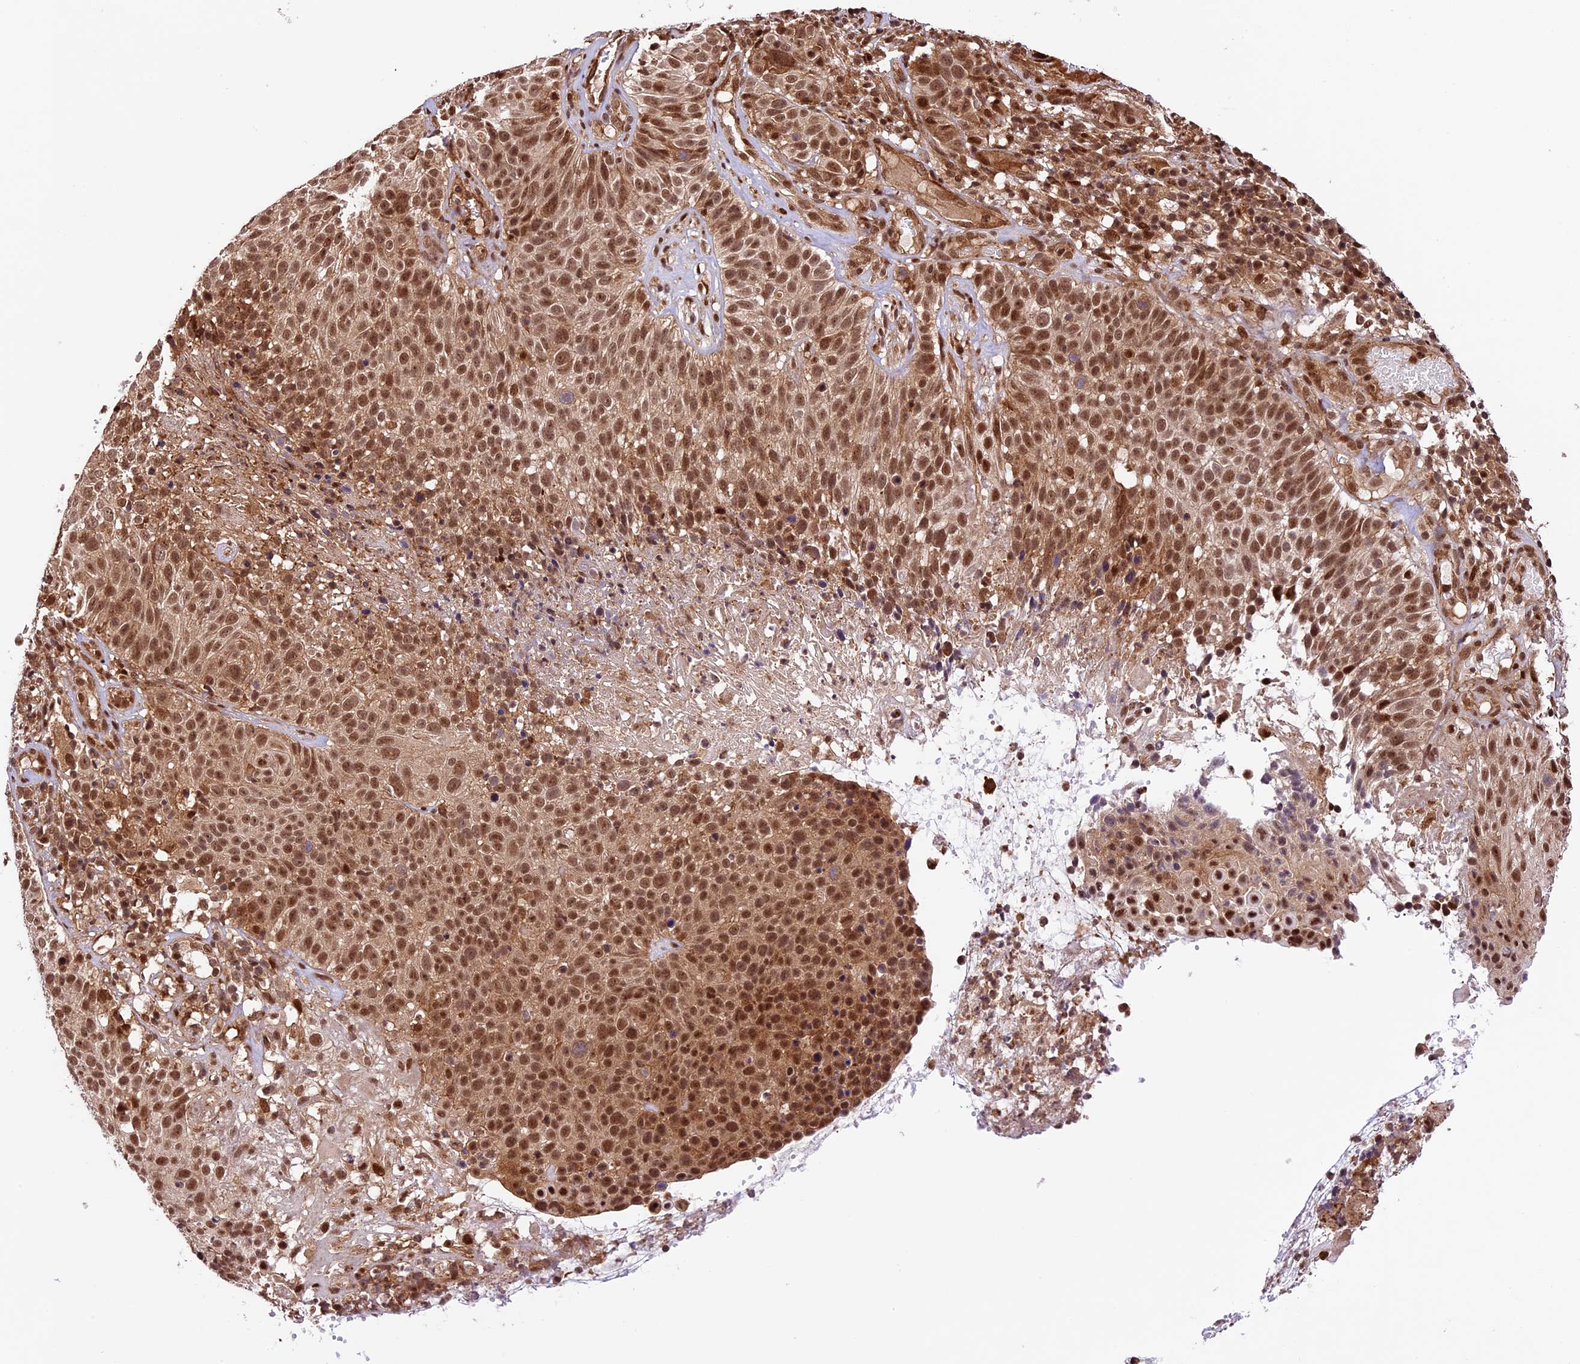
{"staining": {"intensity": "moderate", "quantity": ">75%", "location": "nuclear"}, "tissue": "cervical cancer", "cell_type": "Tumor cells", "image_type": "cancer", "snomed": [{"axis": "morphology", "description": "Squamous cell carcinoma, NOS"}, {"axis": "topography", "description": "Cervix"}], "caption": "Brown immunohistochemical staining in cervical cancer displays moderate nuclear staining in about >75% of tumor cells.", "gene": "DHX38", "patient": {"sex": "female", "age": 74}}